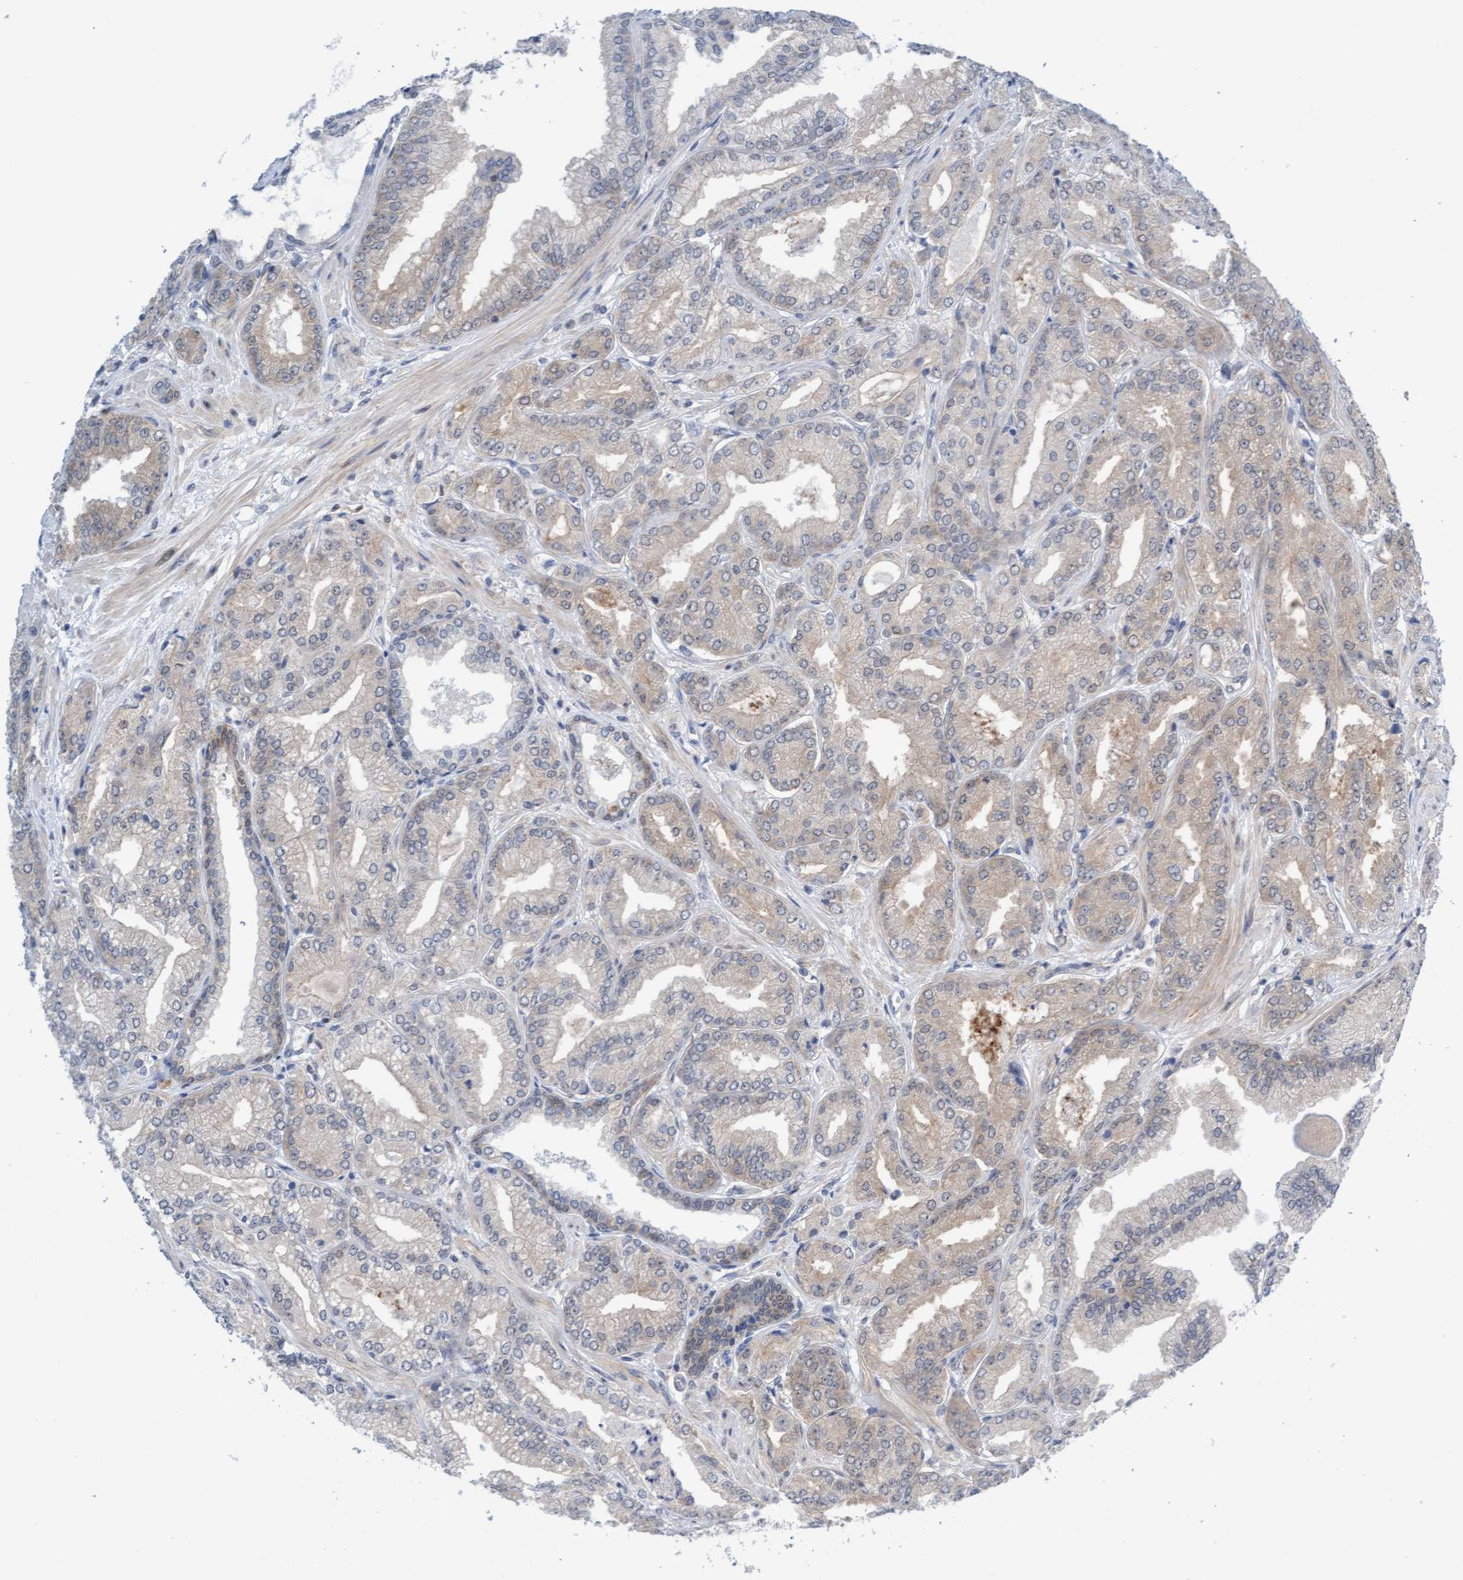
{"staining": {"intensity": "weak", "quantity": "<25%", "location": "cytoplasmic/membranous"}, "tissue": "prostate cancer", "cell_type": "Tumor cells", "image_type": "cancer", "snomed": [{"axis": "morphology", "description": "Adenocarcinoma, Low grade"}, {"axis": "topography", "description": "Prostate"}], "caption": "The micrograph demonstrates no significant expression in tumor cells of prostate cancer (low-grade adenocarcinoma). (DAB (3,3'-diaminobenzidine) IHC, high magnification).", "gene": "AMZ2", "patient": {"sex": "male", "age": 52}}